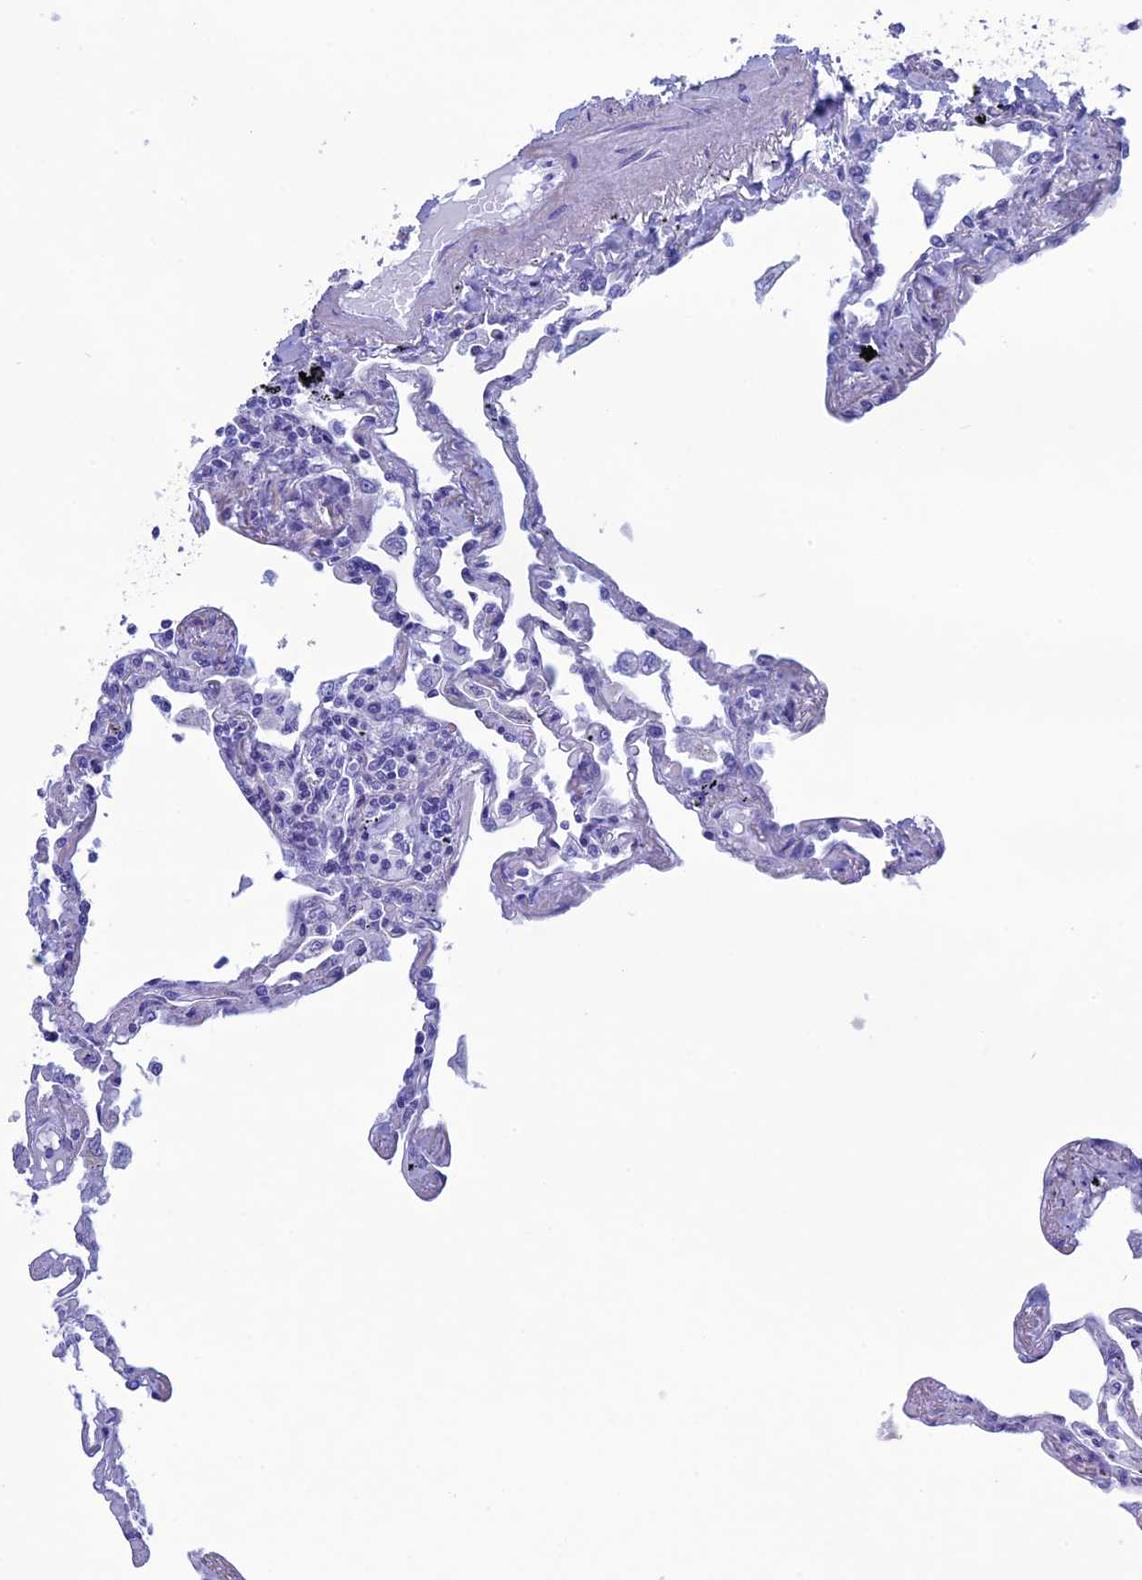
{"staining": {"intensity": "negative", "quantity": "none", "location": "none"}, "tissue": "lung", "cell_type": "Alveolar cells", "image_type": "normal", "snomed": [{"axis": "morphology", "description": "Normal tissue, NOS"}, {"axis": "topography", "description": "Lung"}], "caption": "Immunohistochemistry micrograph of benign human lung stained for a protein (brown), which displays no expression in alveolar cells.", "gene": "FAM169A", "patient": {"sex": "female", "age": 67}}